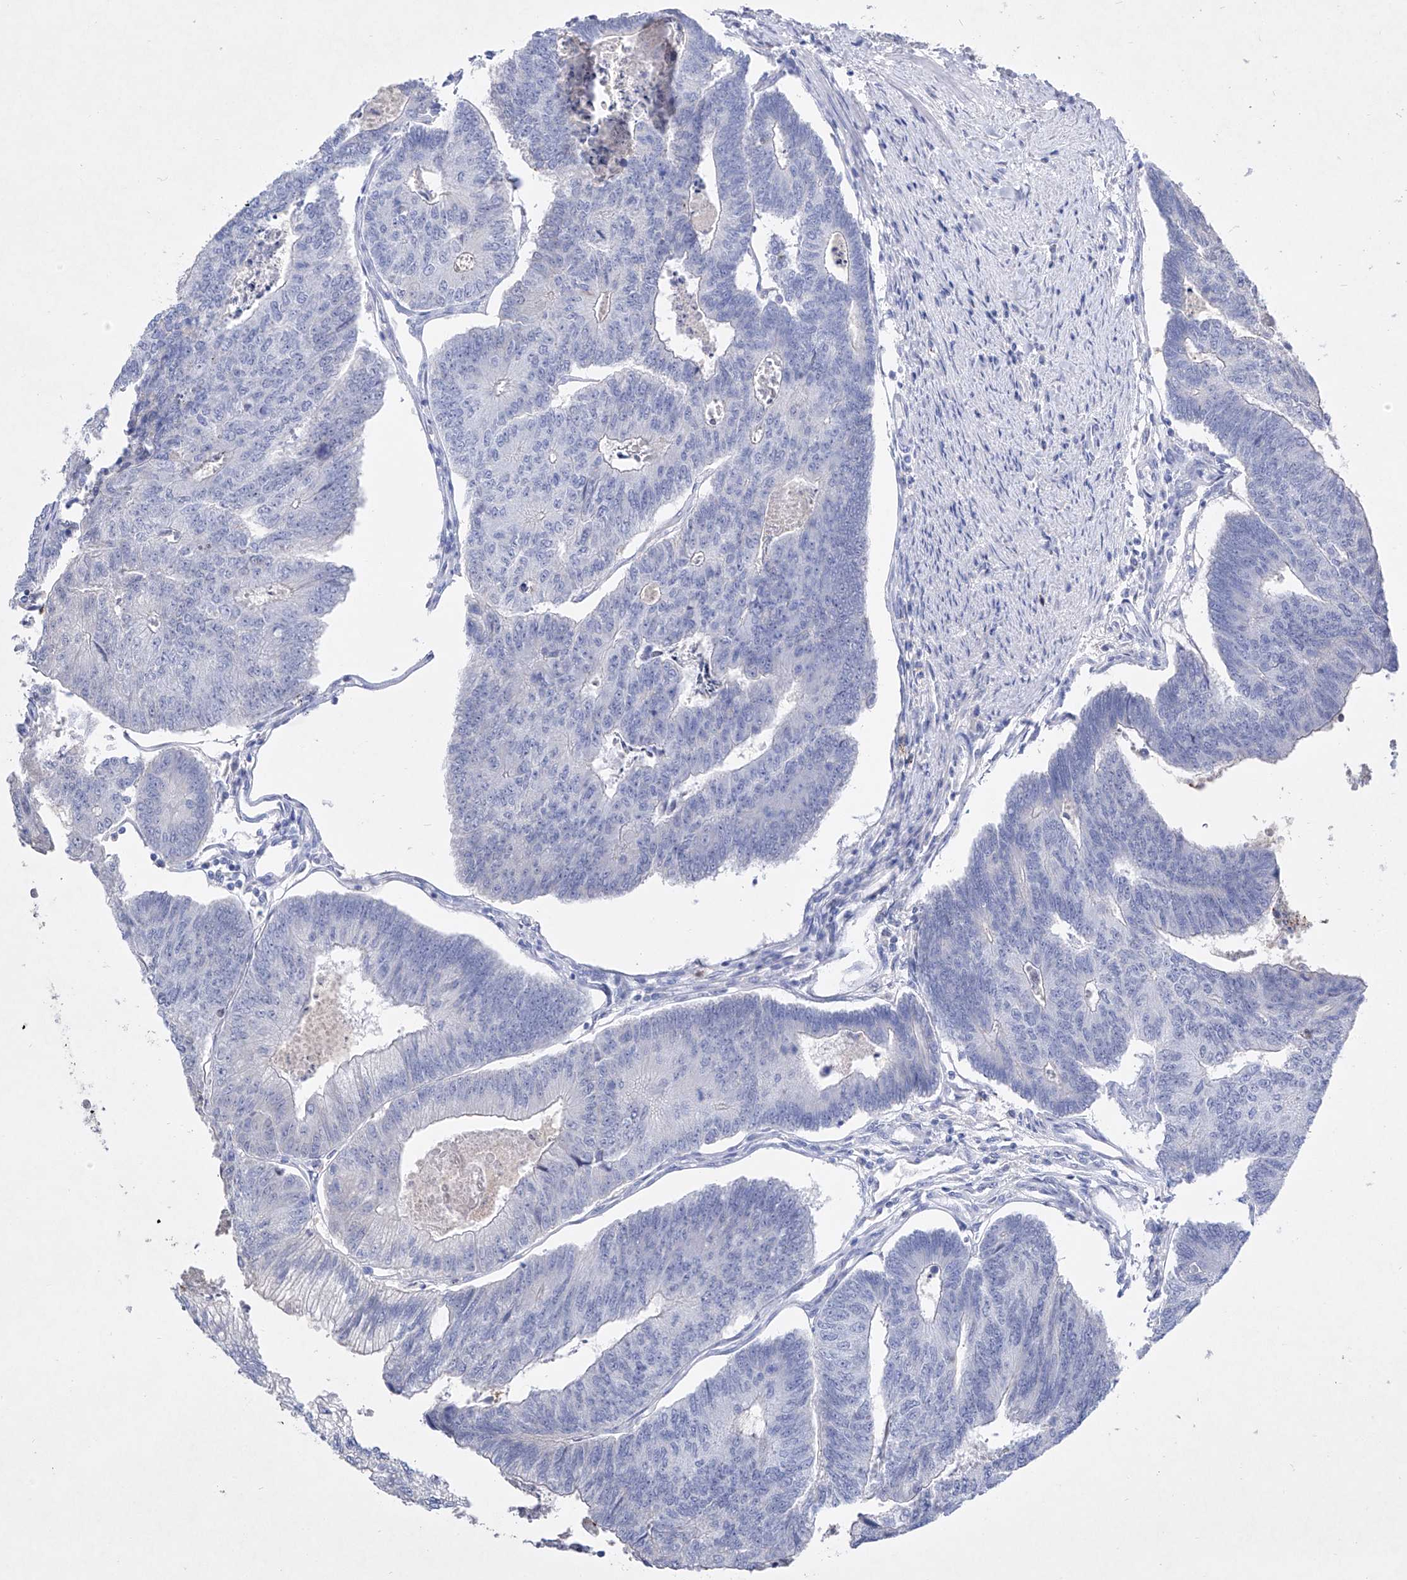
{"staining": {"intensity": "negative", "quantity": "none", "location": "none"}, "tissue": "colorectal cancer", "cell_type": "Tumor cells", "image_type": "cancer", "snomed": [{"axis": "morphology", "description": "Adenocarcinoma, NOS"}, {"axis": "topography", "description": "Colon"}], "caption": "Tumor cells are negative for brown protein staining in colorectal cancer (adenocarcinoma).", "gene": "TM7SF2", "patient": {"sex": "female", "age": 67}}